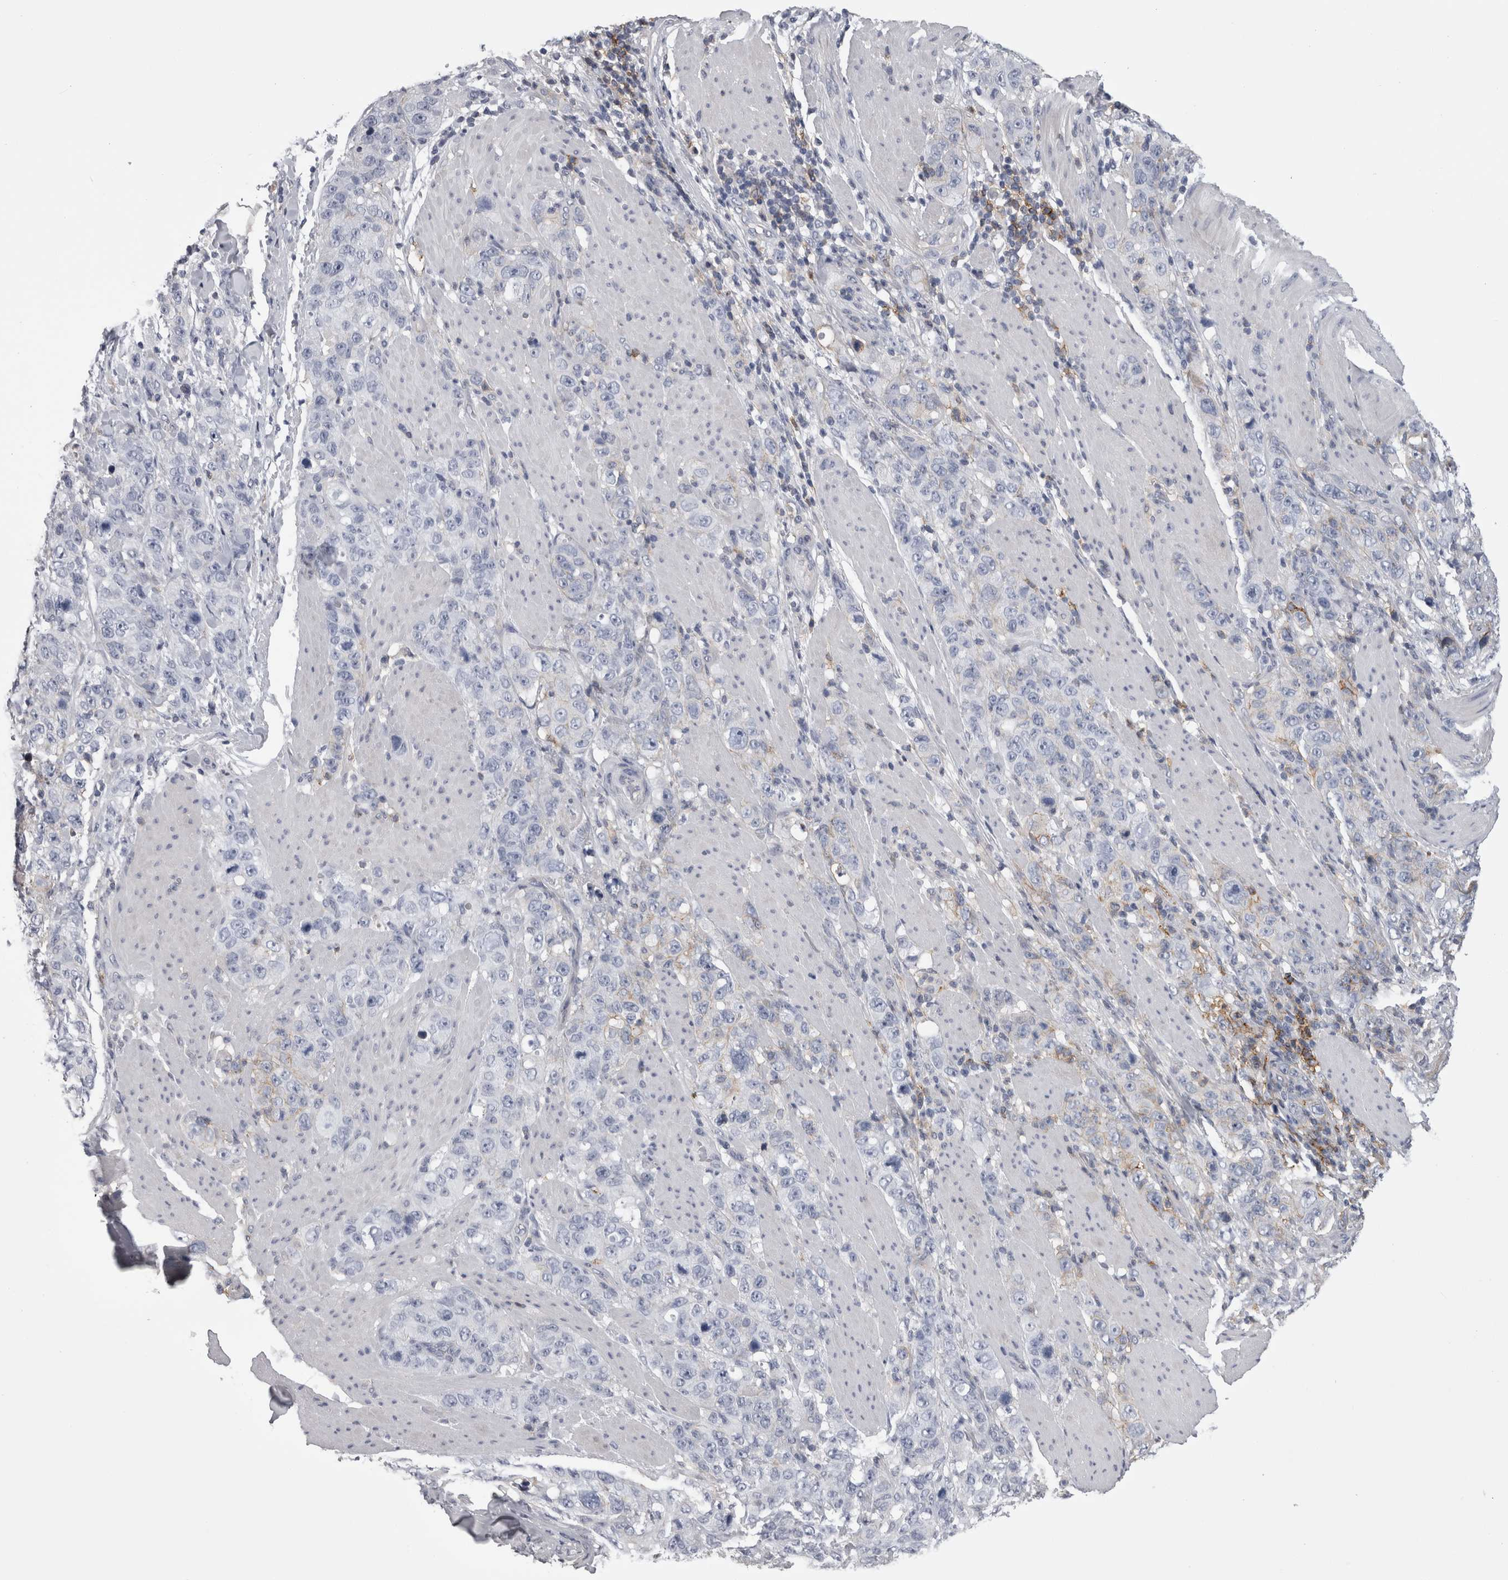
{"staining": {"intensity": "weak", "quantity": "<25%", "location": "cytoplasmic/membranous"}, "tissue": "stomach cancer", "cell_type": "Tumor cells", "image_type": "cancer", "snomed": [{"axis": "morphology", "description": "Adenocarcinoma, NOS"}, {"axis": "topography", "description": "Stomach"}], "caption": "Photomicrograph shows no protein staining in tumor cells of stomach cancer tissue.", "gene": "AFMID", "patient": {"sex": "male", "age": 48}}